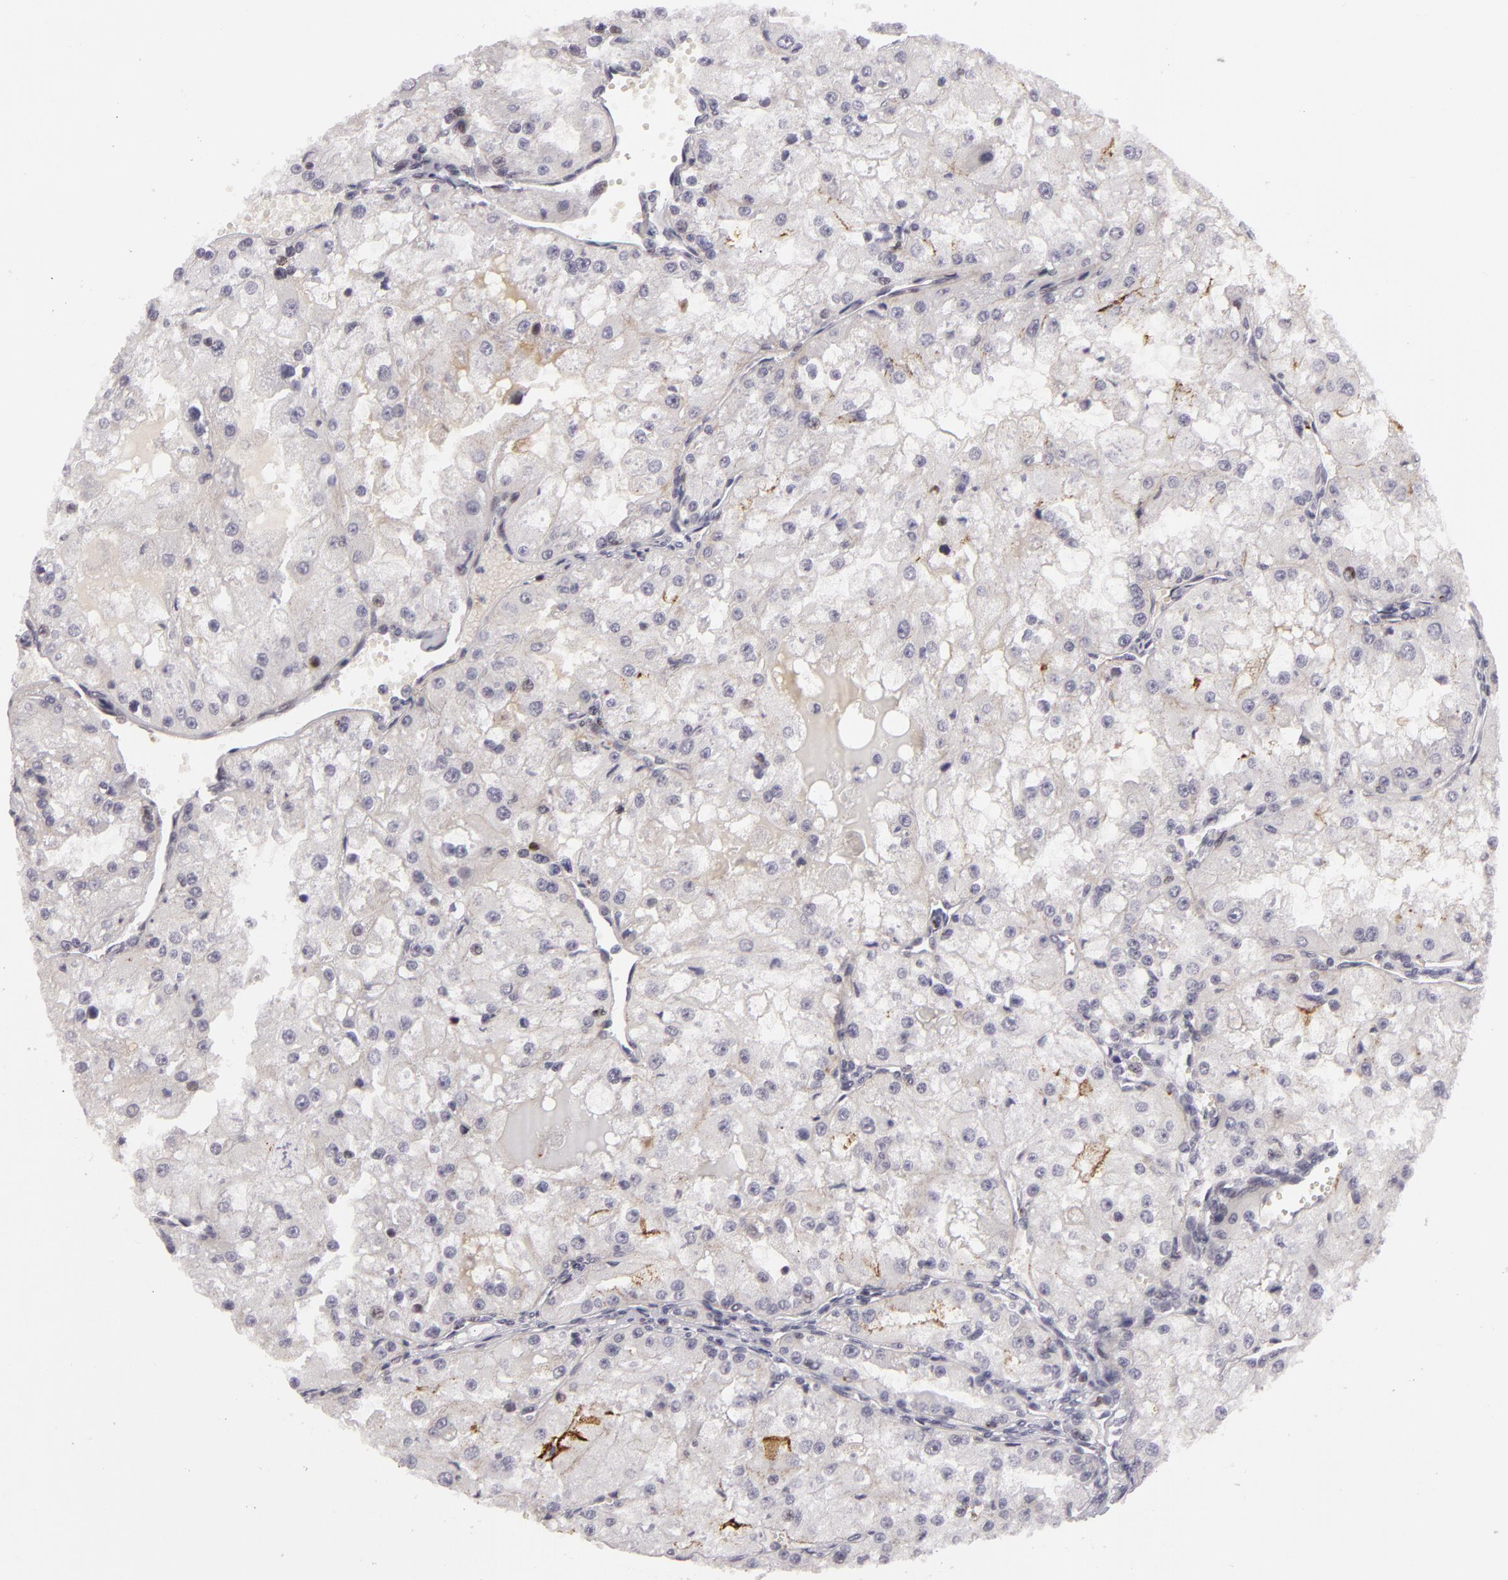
{"staining": {"intensity": "negative", "quantity": "none", "location": "none"}, "tissue": "renal cancer", "cell_type": "Tumor cells", "image_type": "cancer", "snomed": [{"axis": "morphology", "description": "Adenocarcinoma, NOS"}, {"axis": "topography", "description": "Kidney"}], "caption": "Protein analysis of adenocarcinoma (renal) reveals no significant expression in tumor cells.", "gene": "CTNNB1", "patient": {"sex": "female", "age": 74}}